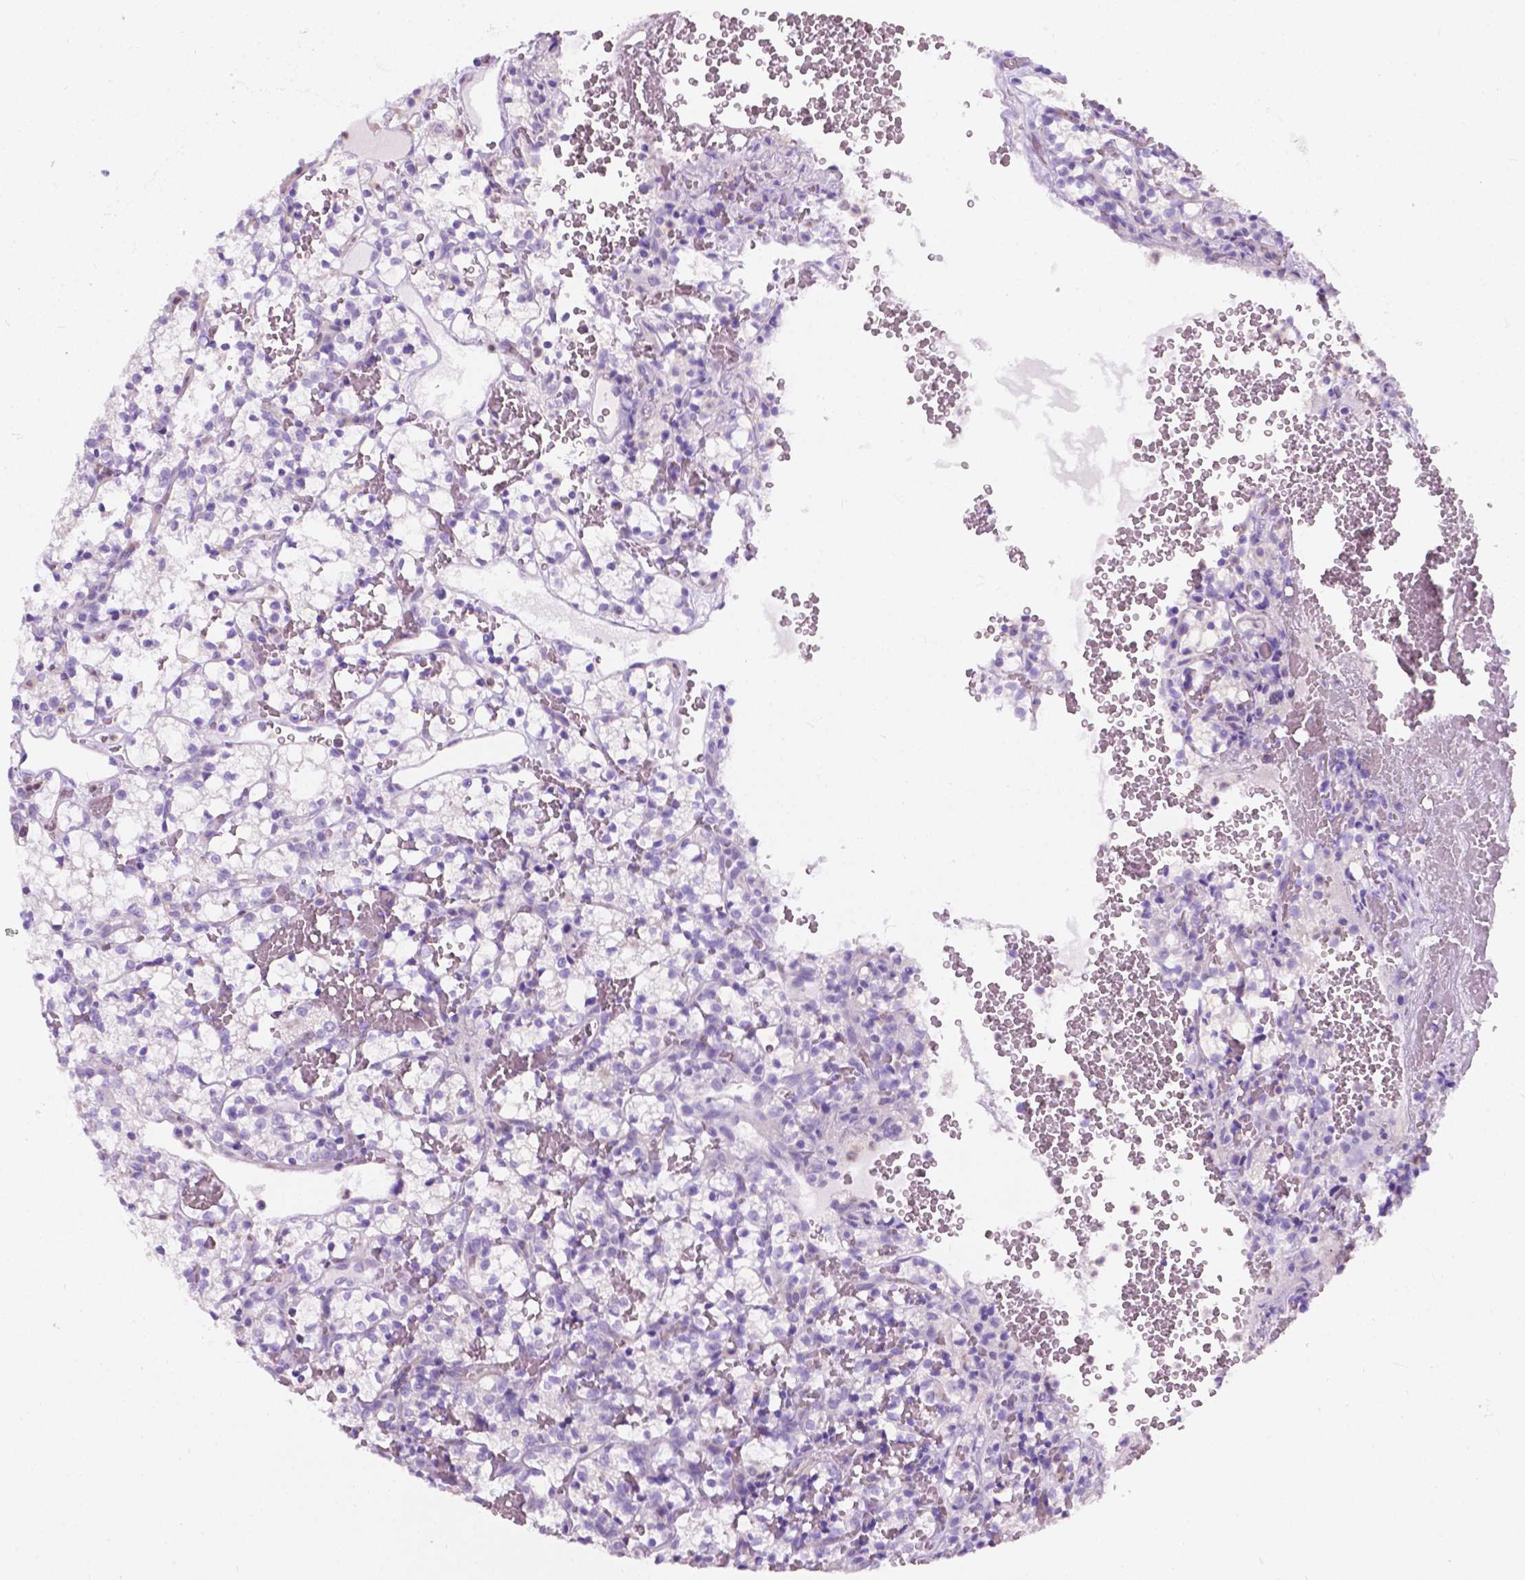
{"staining": {"intensity": "negative", "quantity": "none", "location": "none"}, "tissue": "renal cancer", "cell_type": "Tumor cells", "image_type": "cancer", "snomed": [{"axis": "morphology", "description": "Adenocarcinoma, NOS"}, {"axis": "topography", "description": "Kidney"}], "caption": "Human adenocarcinoma (renal) stained for a protein using immunohistochemistry (IHC) demonstrates no staining in tumor cells.", "gene": "GNAO1", "patient": {"sex": "female", "age": 69}}